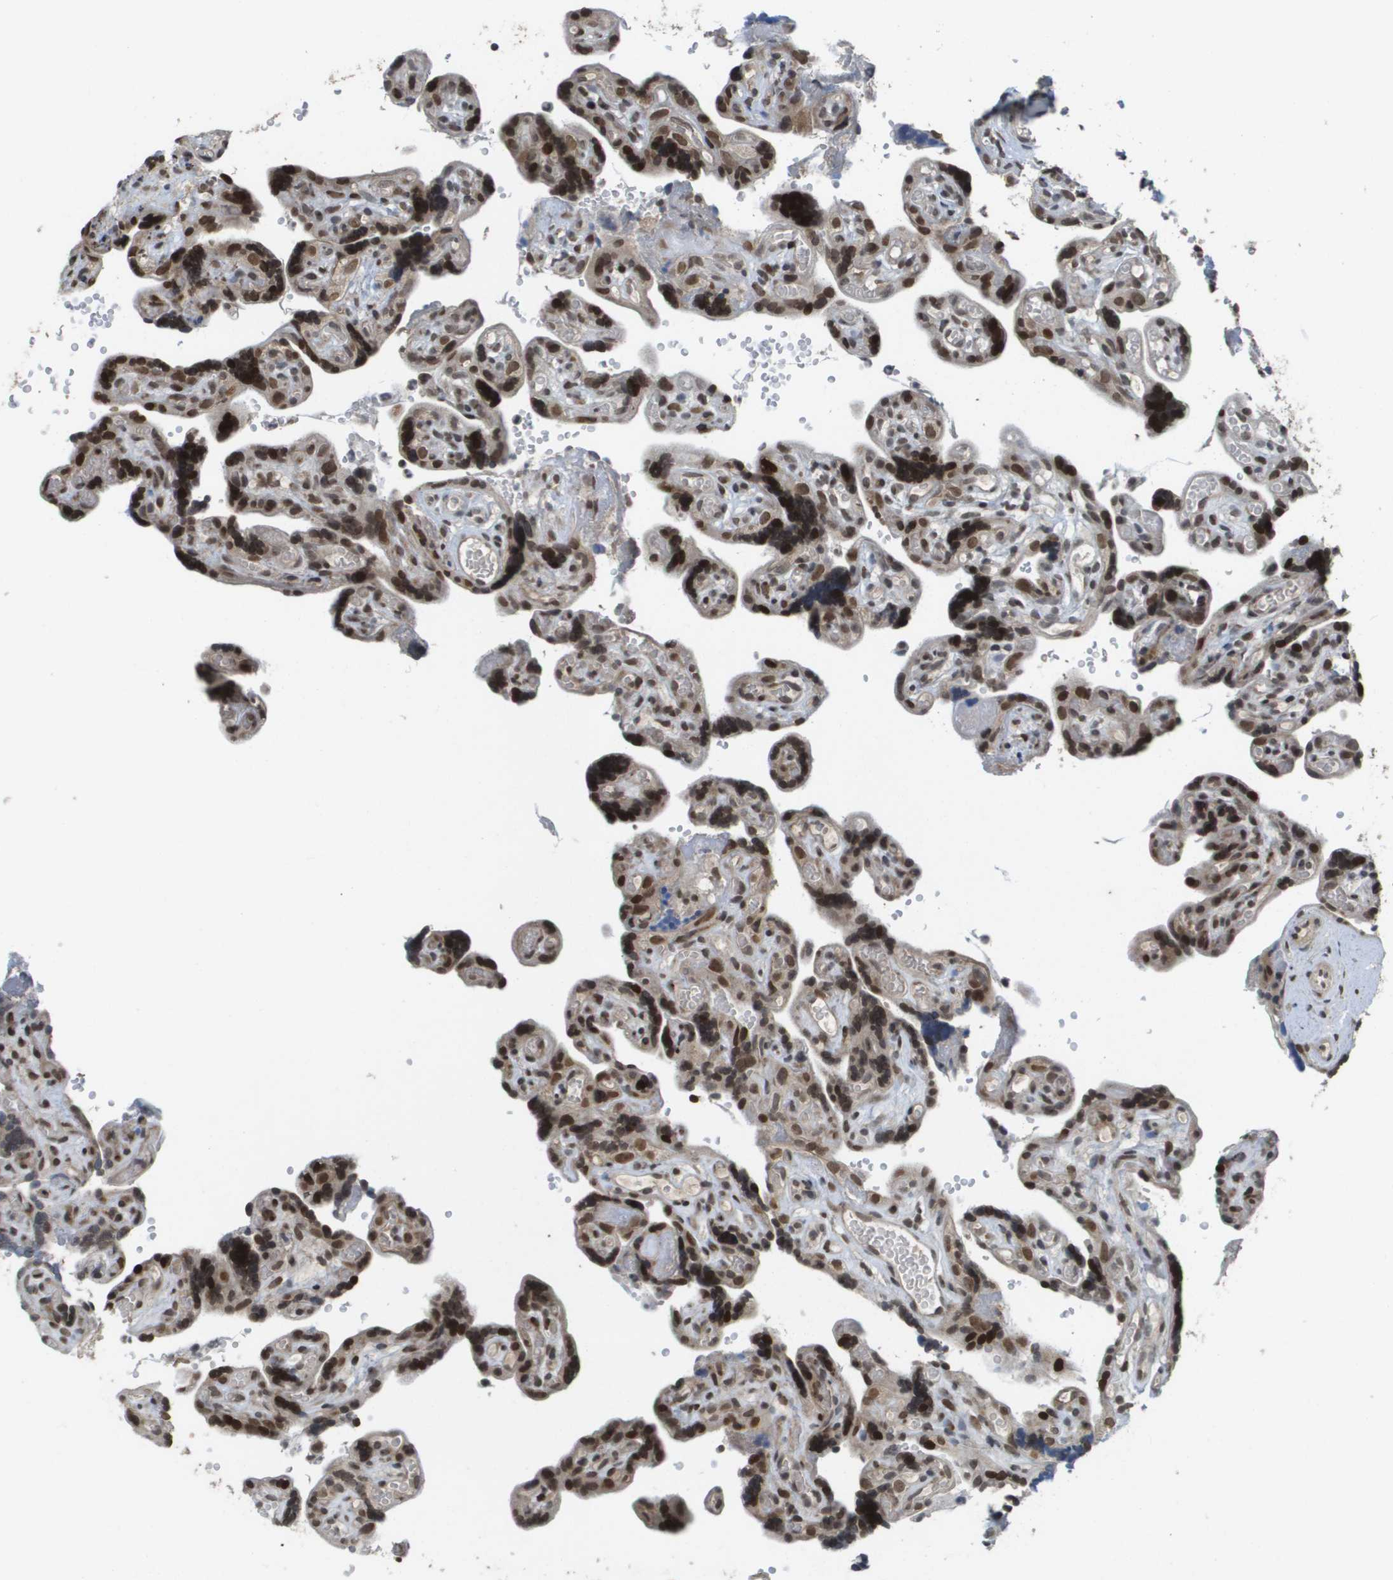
{"staining": {"intensity": "moderate", "quantity": ">75%", "location": "cytoplasmic/membranous,nuclear"}, "tissue": "placenta", "cell_type": "Decidual cells", "image_type": "normal", "snomed": [{"axis": "morphology", "description": "Normal tissue, NOS"}, {"axis": "topography", "description": "Placenta"}], "caption": "DAB immunohistochemical staining of normal human placenta exhibits moderate cytoplasmic/membranous,nuclear protein staining in about >75% of decidual cells. (brown staining indicates protein expression, while blue staining denotes nuclei).", "gene": "KAT5", "patient": {"sex": "female", "age": 30}}